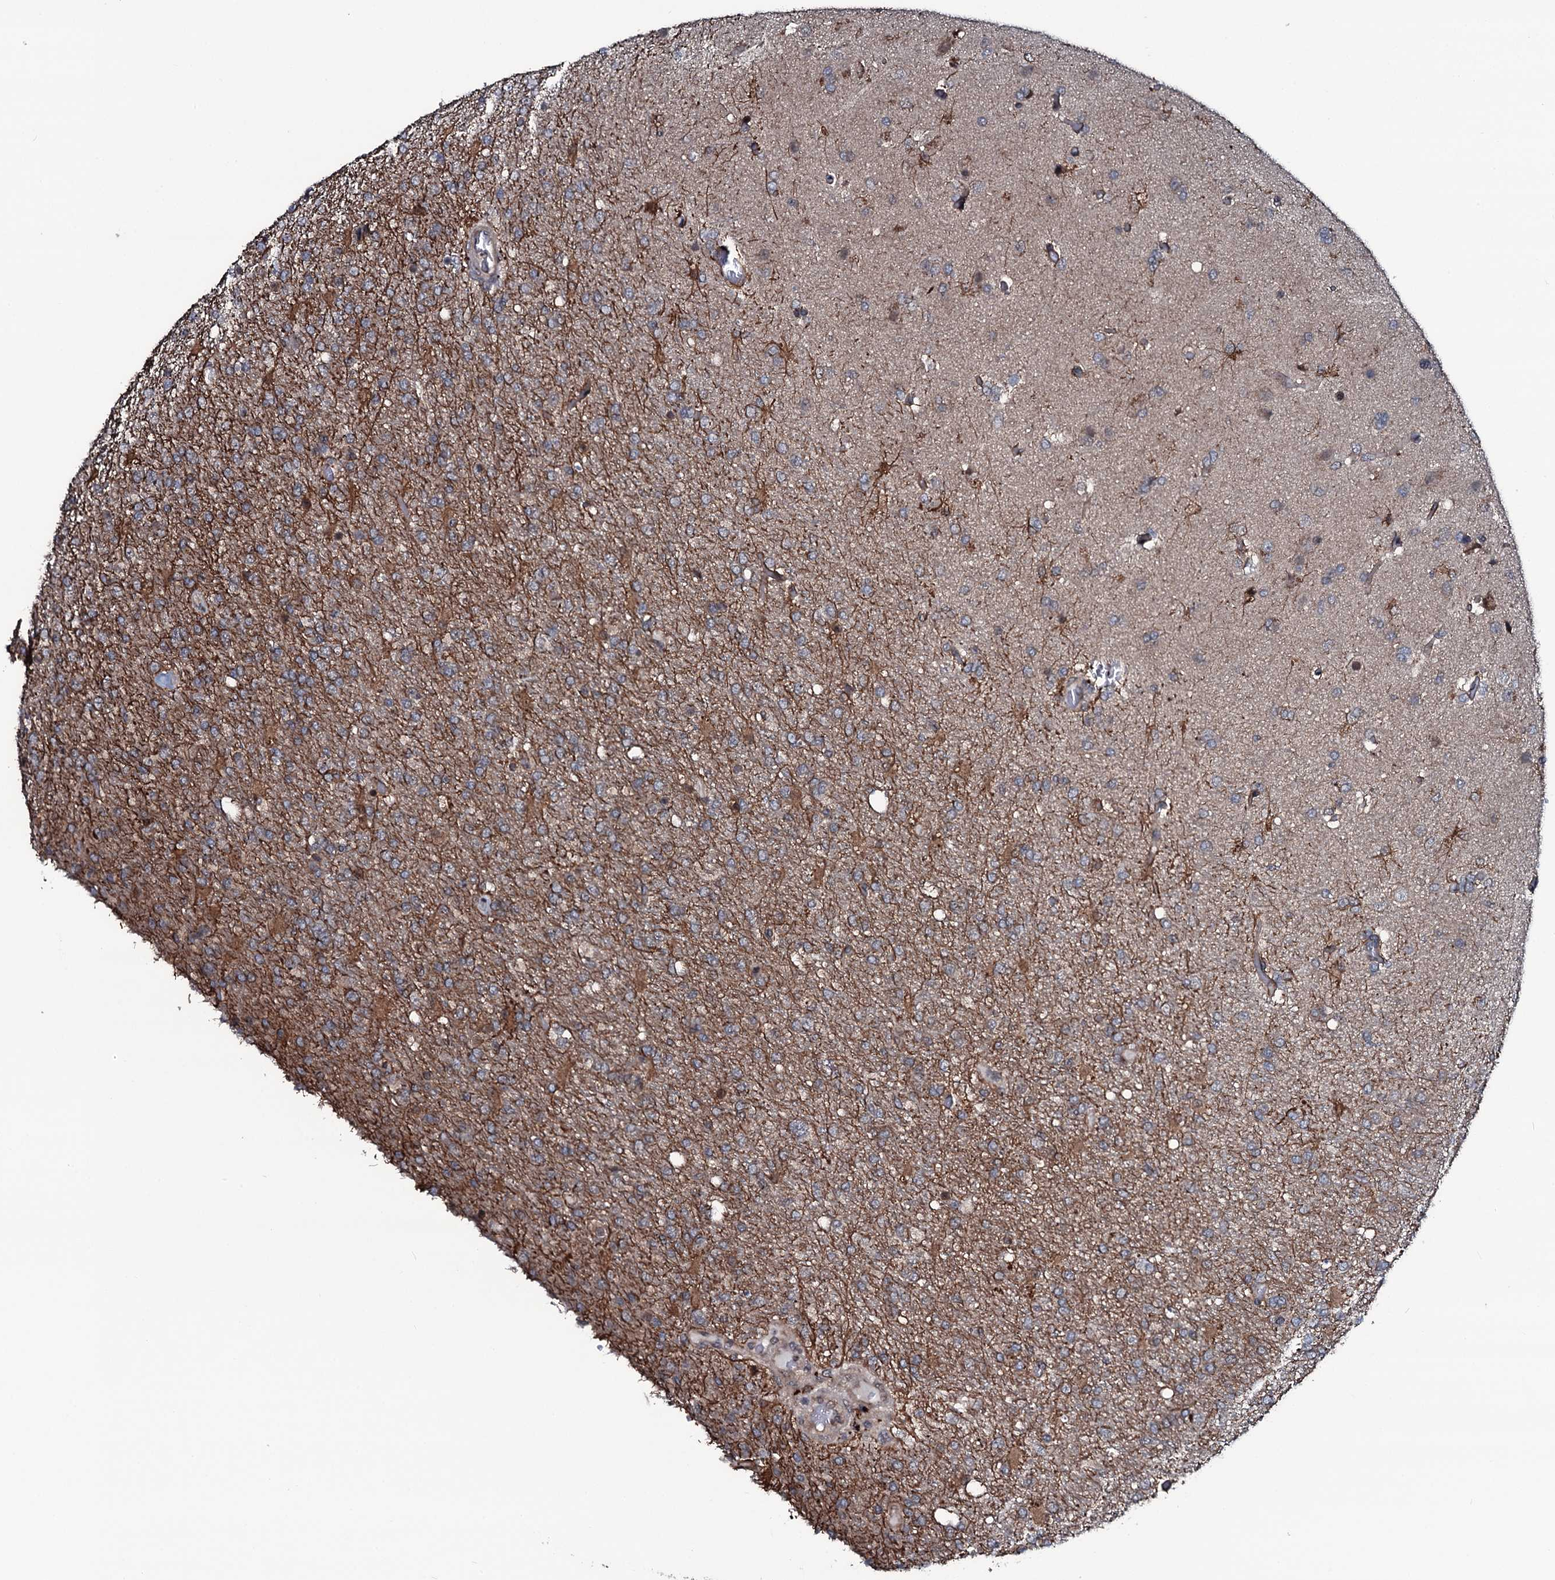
{"staining": {"intensity": "weak", "quantity": ">75%", "location": "cytoplasmic/membranous"}, "tissue": "glioma", "cell_type": "Tumor cells", "image_type": "cancer", "snomed": [{"axis": "morphology", "description": "Glioma, malignant, High grade"}, {"axis": "topography", "description": "Brain"}], "caption": "About >75% of tumor cells in glioma demonstrate weak cytoplasmic/membranous protein positivity as visualized by brown immunohistochemical staining.", "gene": "OGFOD2", "patient": {"sex": "female", "age": 74}}